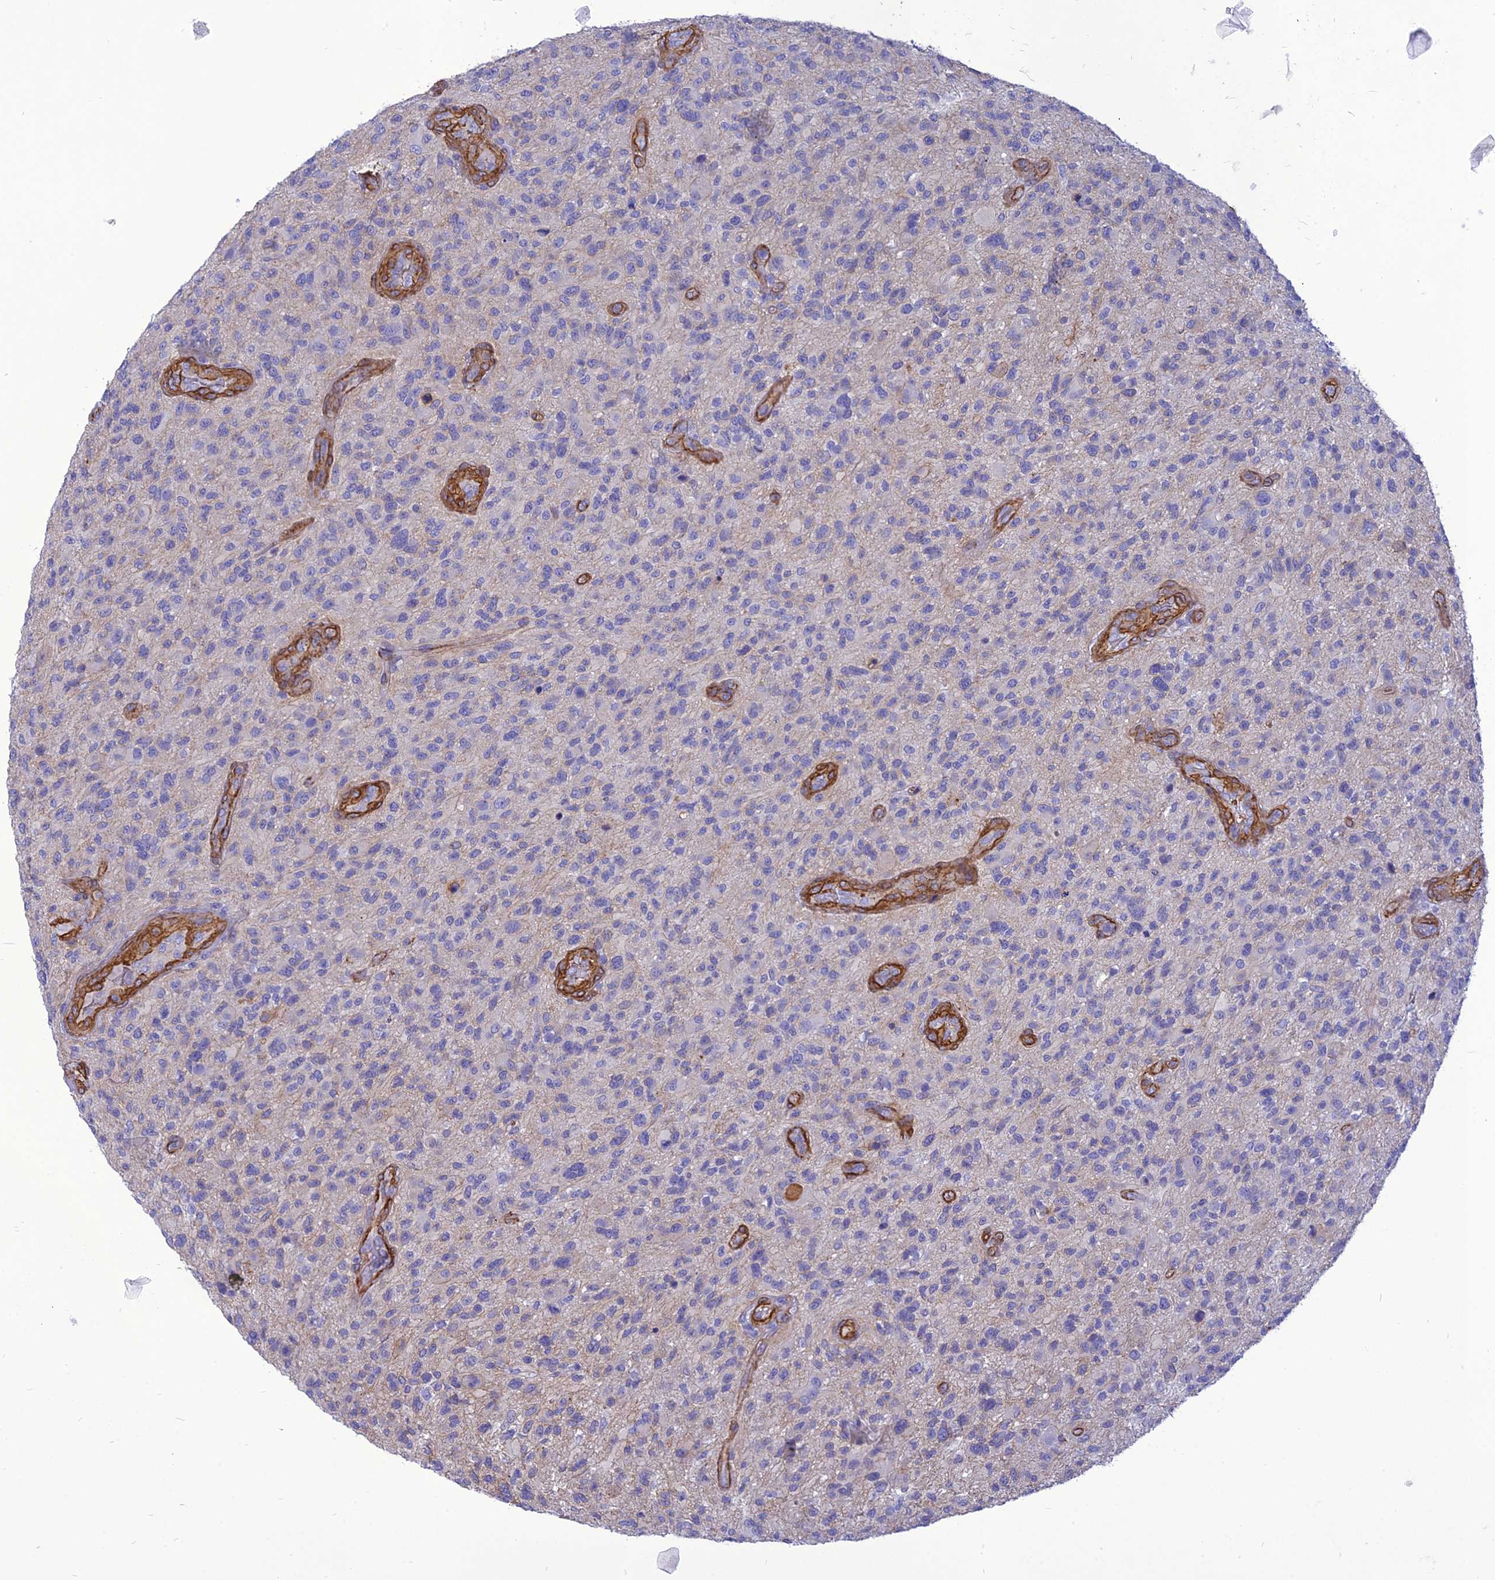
{"staining": {"intensity": "negative", "quantity": "none", "location": "none"}, "tissue": "glioma", "cell_type": "Tumor cells", "image_type": "cancer", "snomed": [{"axis": "morphology", "description": "Glioma, malignant, High grade"}, {"axis": "topography", "description": "Brain"}], "caption": "A high-resolution histopathology image shows immunohistochemistry staining of malignant glioma (high-grade), which demonstrates no significant positivity in tumor cells.", "gene": "NKD1", "patient": {"sex": "male", "age": 47}}